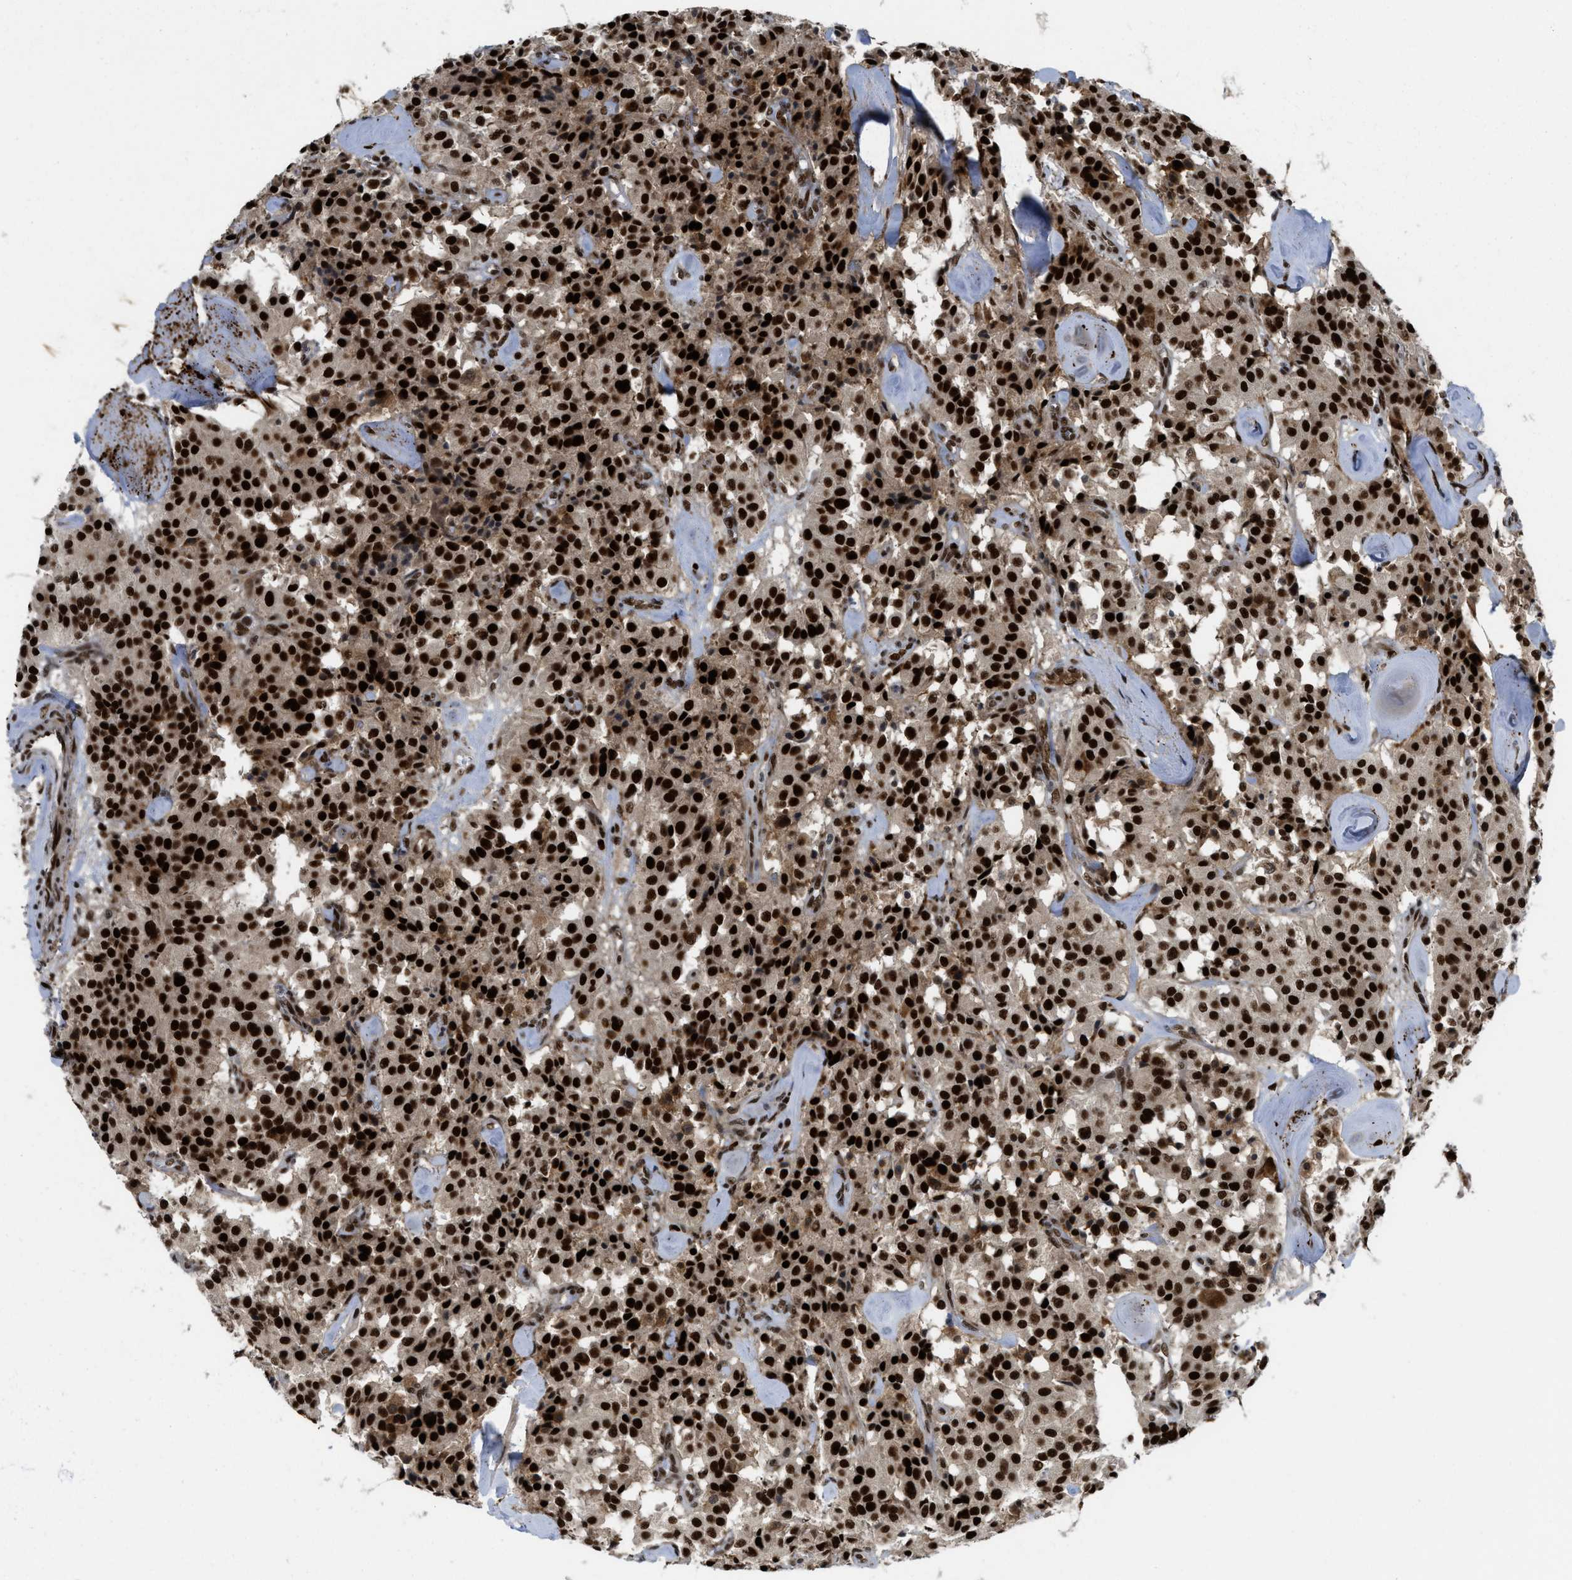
{"staining": {"intensity": "strong", "quantity": ">75%", "location": "nuclear"}, "tissue": "carcinoid", "cell_type": "Tumor cells", "image_type": "cancer", "snomed": [{"axis": "morphology", "description": "Carcinoid, malignant, NOS"}, {"axis": "topography", "description": "Lung"}], "caption": "An immunohistochemistry micrograph of tumor tissue is shown. Protein staining in brown highlights strong nuclear positivity in carcinoid within tumor cells.", "gene": "RFX5", "patient": {"sex": "male", "age": 30}}